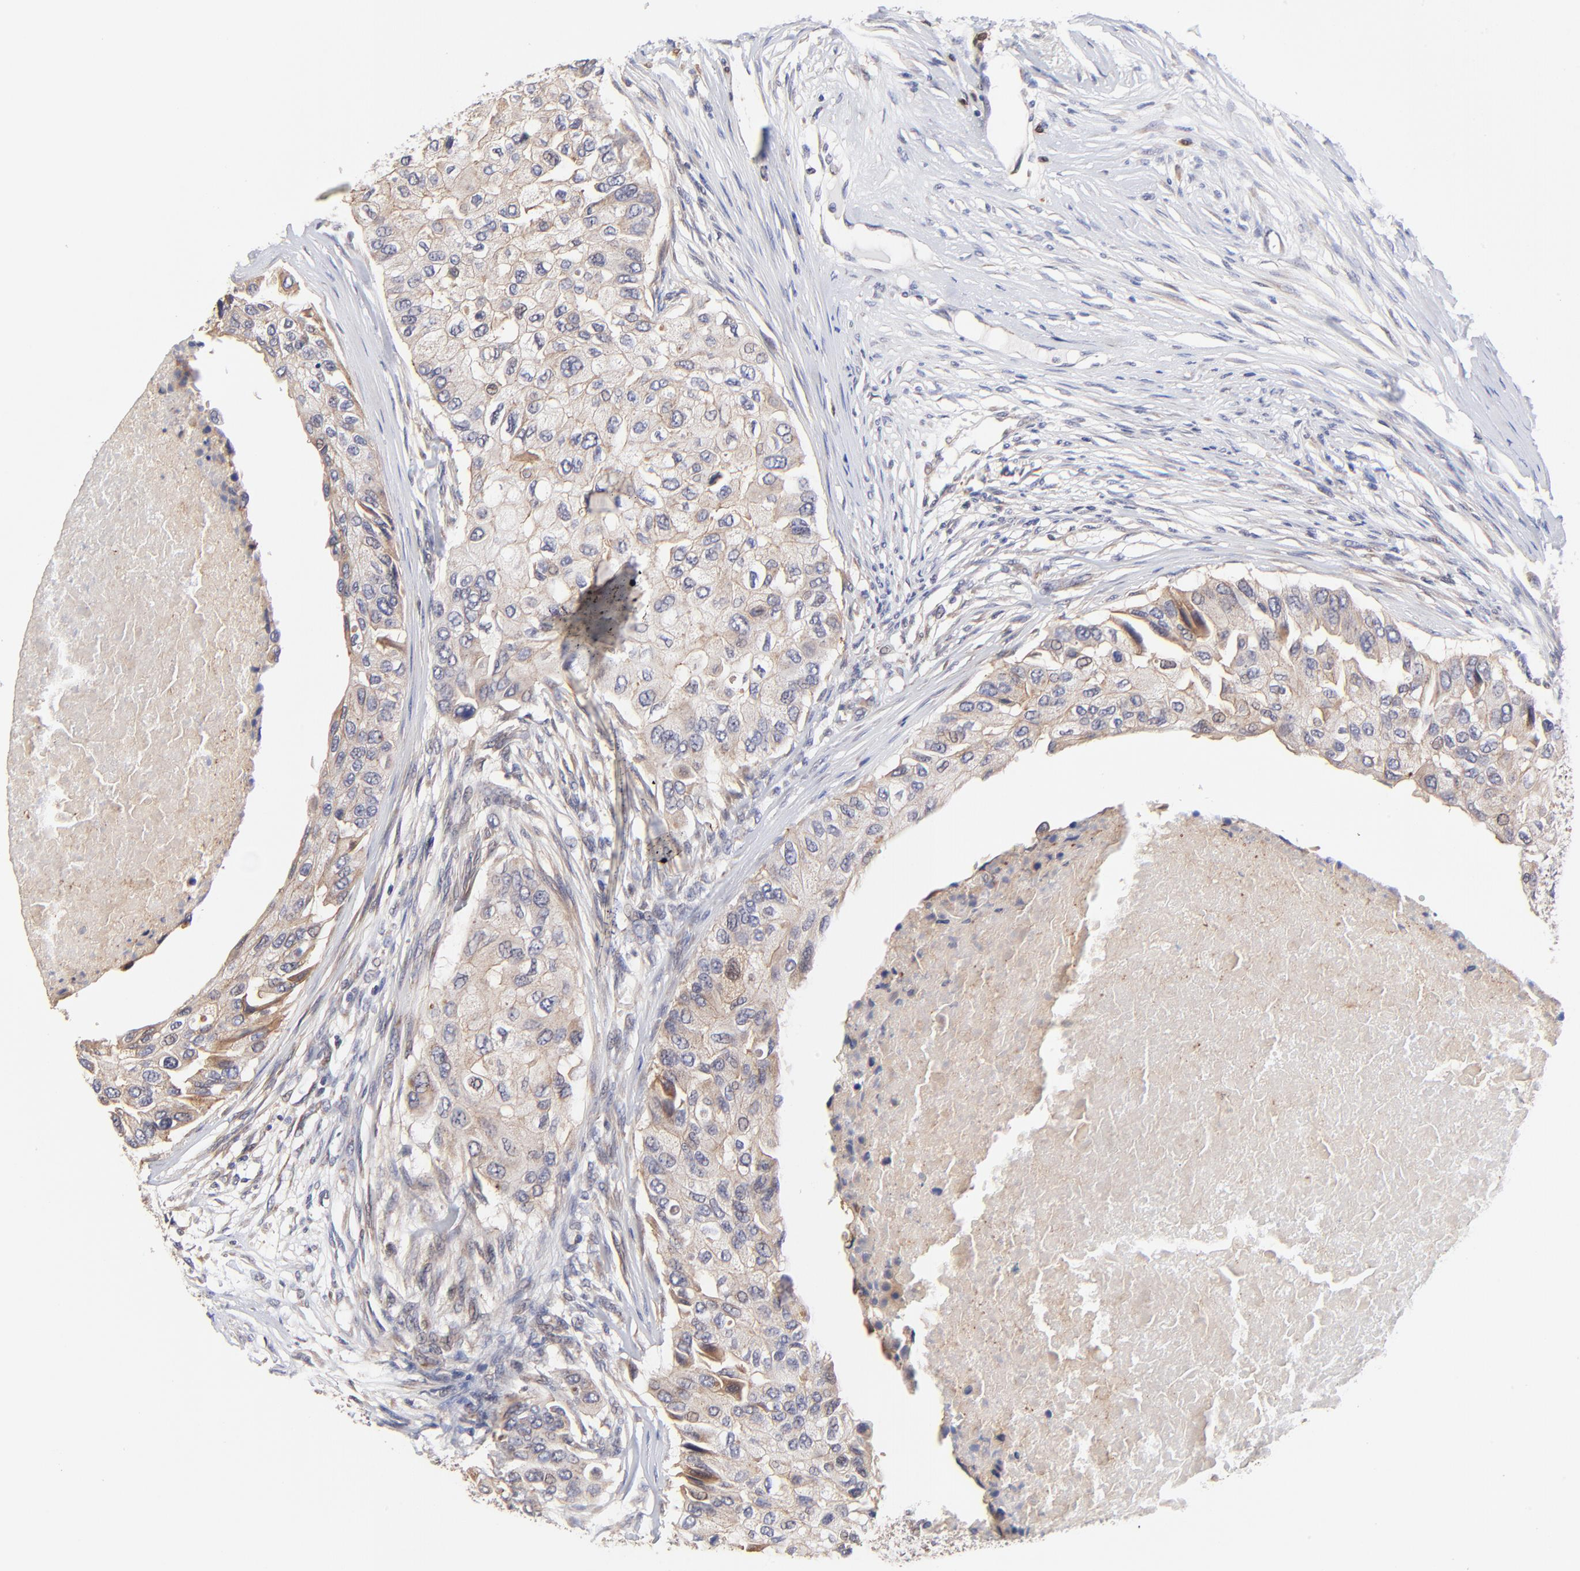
{"staining": {"intensity": "weak", "quantity": ">75%", "location": "cytoplasmic/membranous"}, "tissue": "breast cancer", "cell_type": "Tumor cells", "image_type": "cancer", "snomed": [{"axis": "morphology", "description": "Normal tissue, NOS"}, {"axis": "morphology", "description": "Duct carcinoma"}, {"axis": "topography", "description": "Breast"}], "caption": "Weak cytoplasmic/membranous staining for a protein is present in approximately >75% of tumor cells of breast cancer using immunohistochemistry (IHC).", "gene": "FBXL12", "patient": {"sex": "female", "age": 49}}